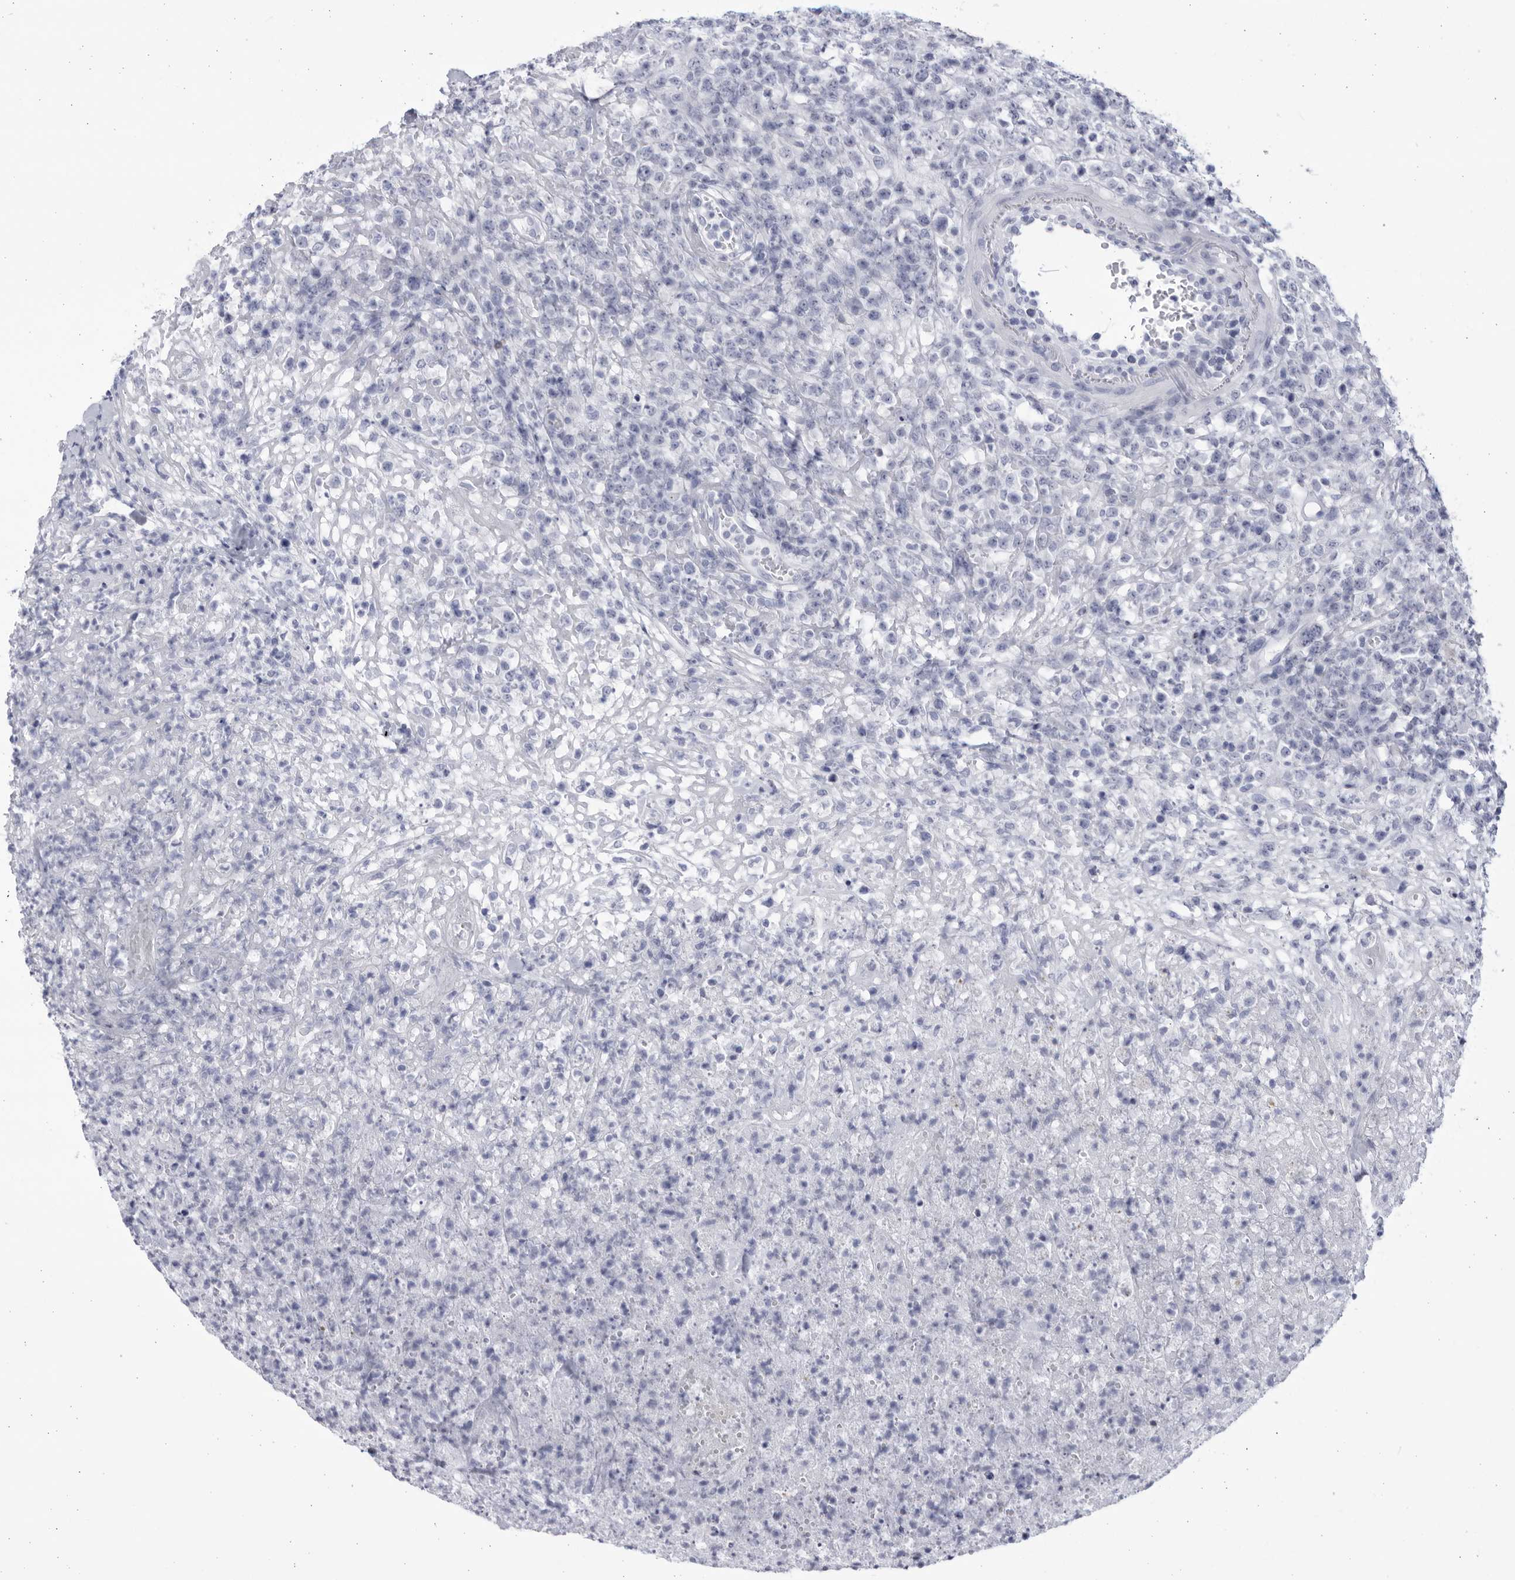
{"staining": {"intensity": "negative", "quantity": "none", "location": "none"}, "tissue": "lymphoma", "cell_type": "Tumor cells", "image_type": "cancer", "snomed": [{"axis": "morphology", "description": "Malignant lymphoma, non-Hodgkin's type, High grade"}, {"axis": "topography", "description": "Colon"}], "caption": "Immunohistochemistry of high-grade malignant lymphoma, non-Hodgkin's type displays no staining in tumor cells.", "gene": "CCDC181", "patient": {"sex": "female", "age": 53}}